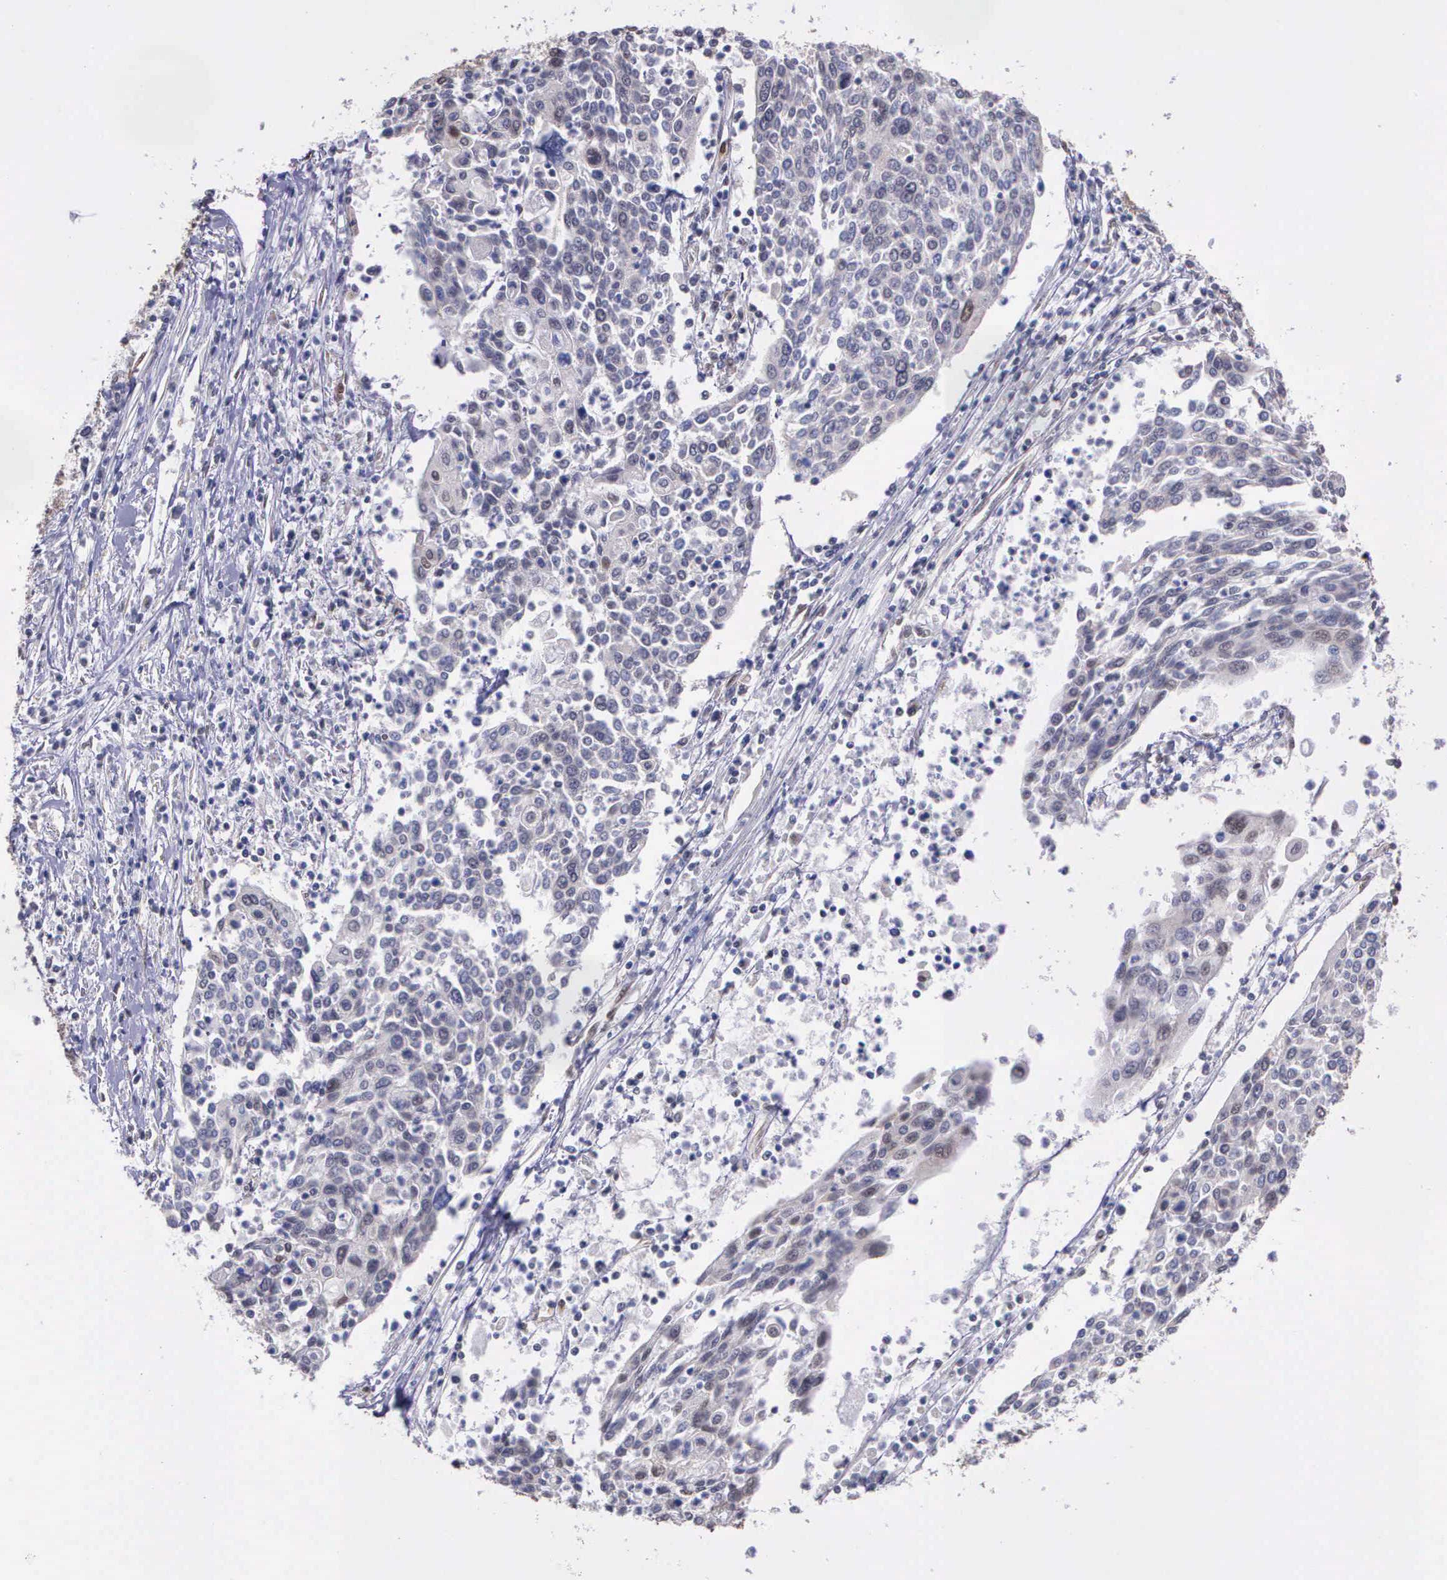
{"staining": {"intensity": "weak", "quantity": "<25%", "location": "cytoplasmic/membranous"}, "tissue": "cervical cancer", "cell_type": "Tumor cells", "image_type": "cancer", "snomed": [{"axis": "morphology", "description": "Squamous cell carcinoma, NOS"}, {"axis": "topography", "description": "Cervix"}], "caption": "An image of human squamous cell carcinoma (cervical) is negative for staining in tumor cells. (DAB immunohistochemistry, high magnification).", "gene": "PSMC1", "patient": {"sex": "female", "age": 40}}